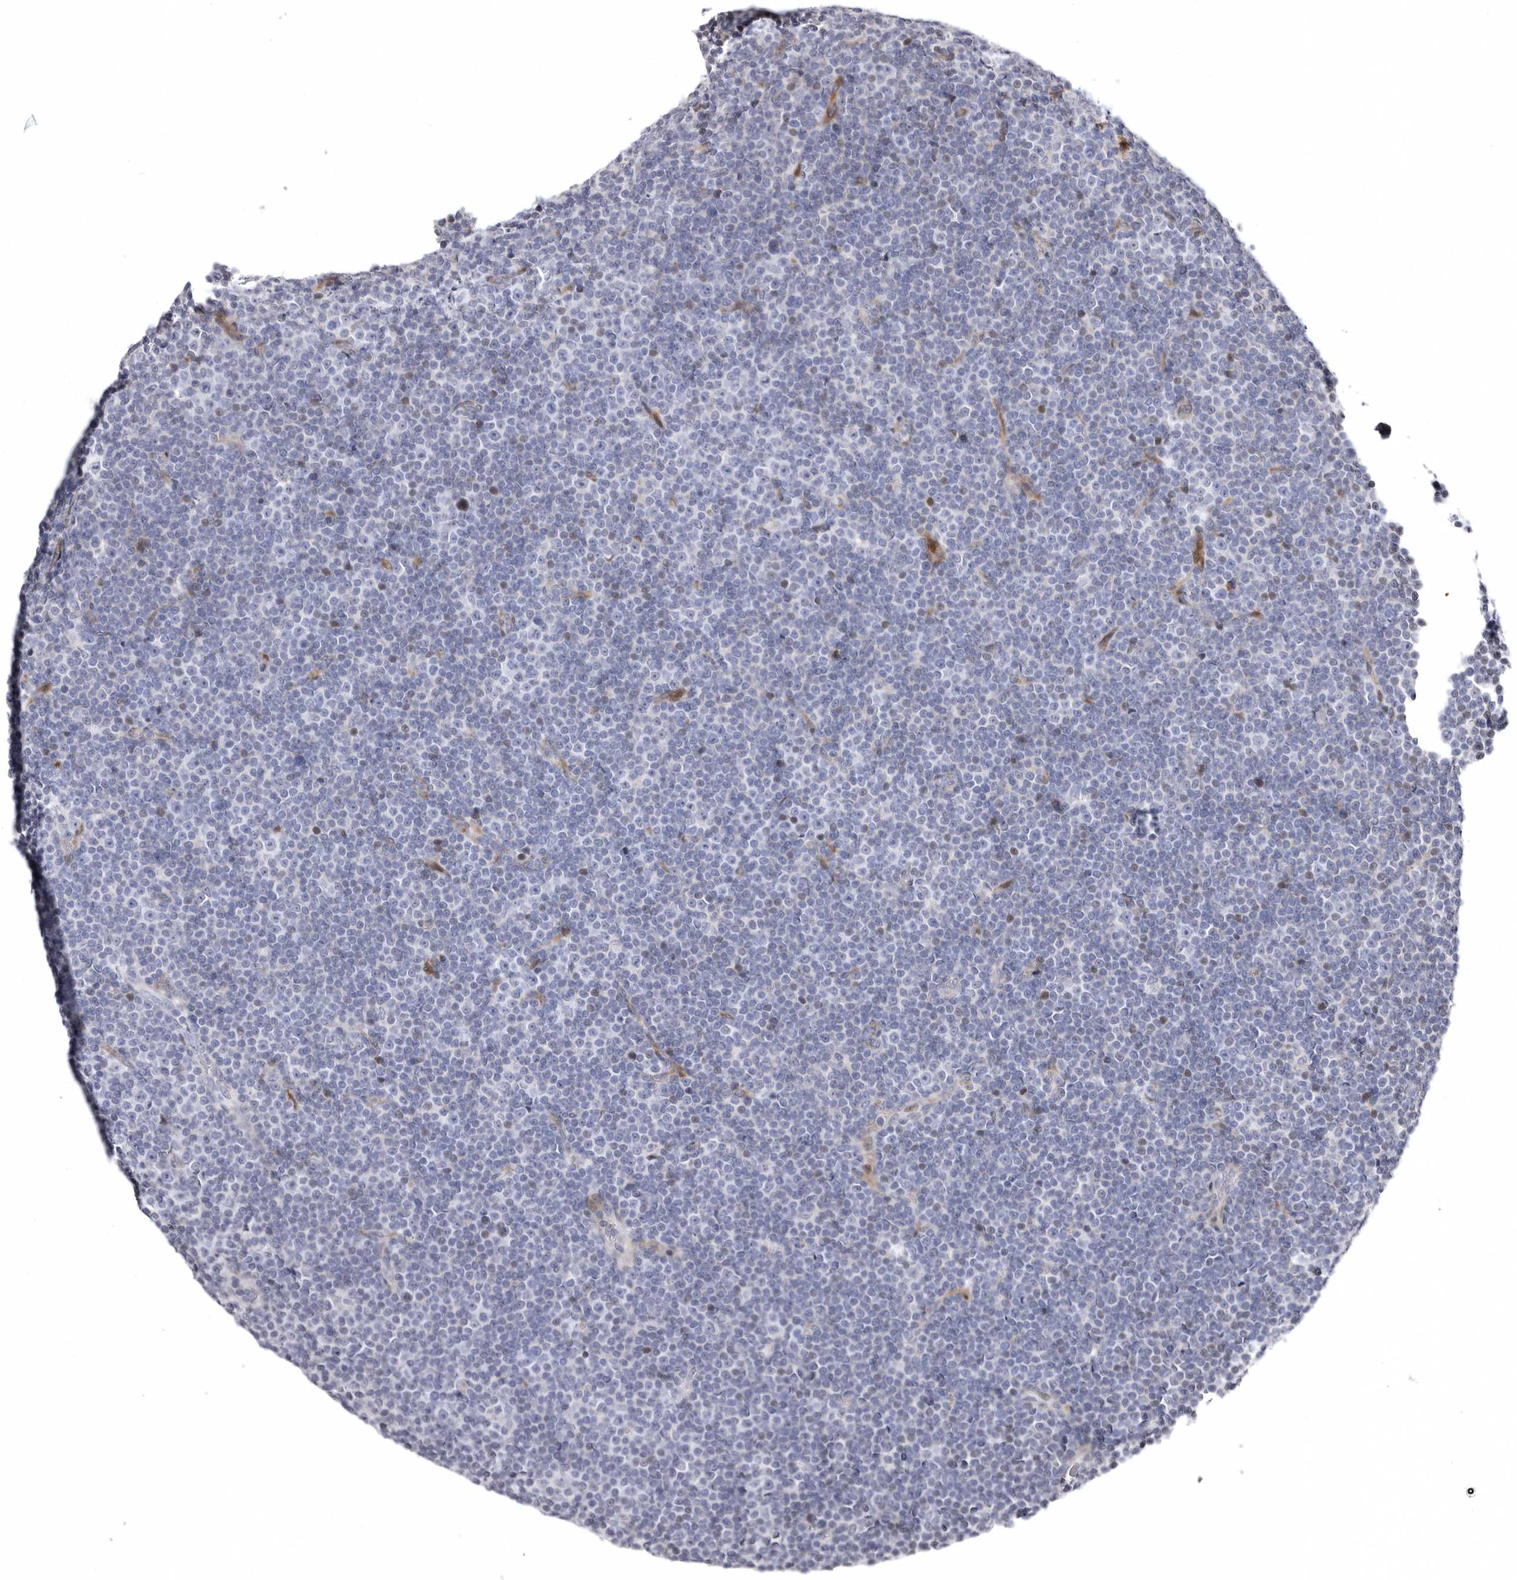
{"staining": {"intensity": "negative", "quantity": "none", "location": "none"}, "tissue": "lymphoma", "cell_type": "Tumor cells", "image_type": "cancer", "snomed": [{"axis": "morphology", "description": "Malignant lymphoma, non-Hodgkin's type, Low grade"}, {"axis": "topography", "description": "Lymph node"}], "caption": "This is an immunohistochemistry (IHC) image of lymphoma. There is no expression in tumor cells.", "gene": "AIDA", "patient": {"sex": "female", "age": 67}}